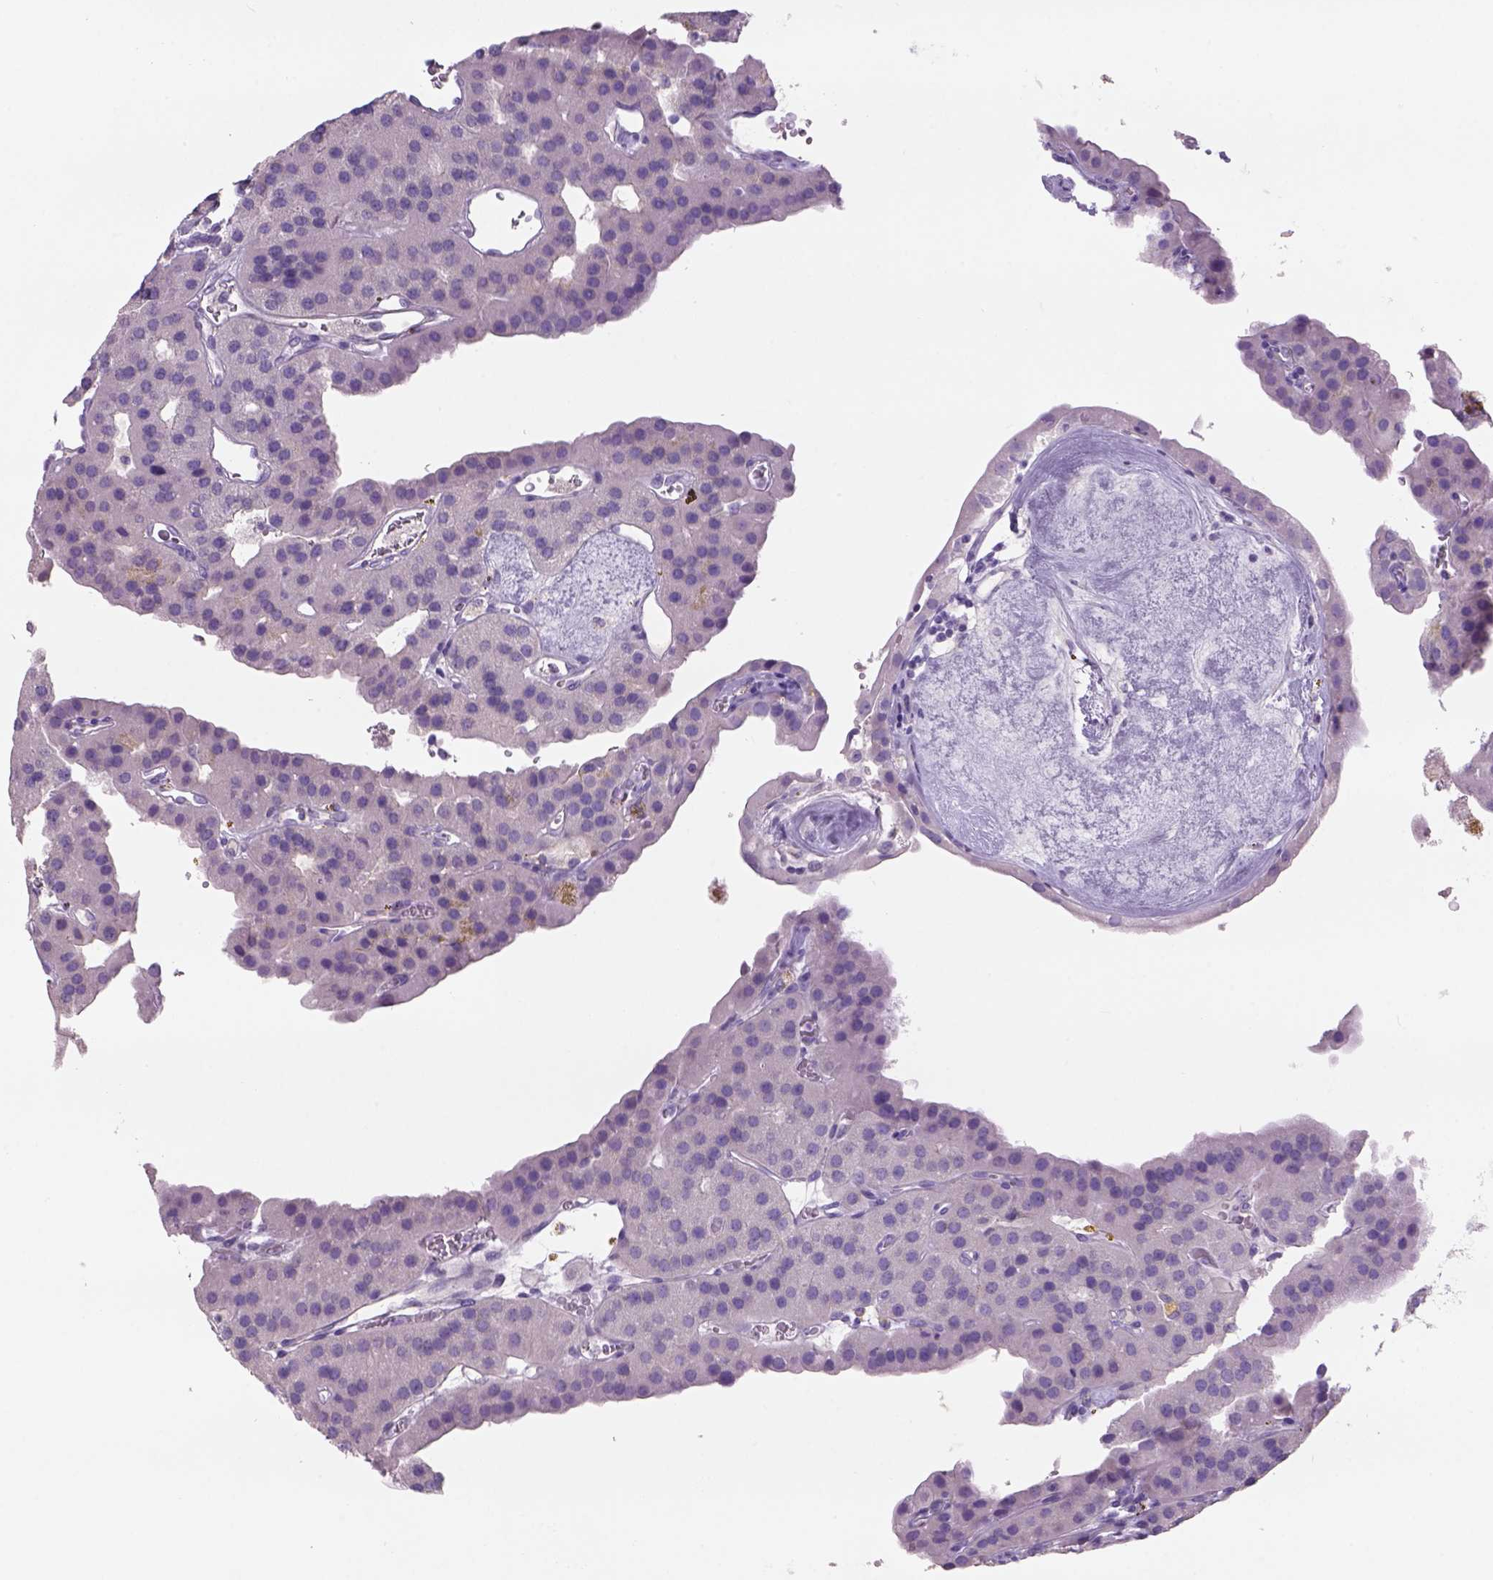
{"staining": {"intensity": "negative", "quantity": "none", "location": "none"}, "tissue": "parathyroid gland", "cell_type": "Glandular cells", "image_type": "normal", "snomed": [{"axis": "morphology", "description": "Normal tissue, NOS"}, {"axis": "morphology", "description": "Adenoma, NOS"}, {"axis": "topography", "description": "Parathyroid gland"}], "caption": "Immunohistochemistry of normal parathyroid gland exhibits no positivity in glandular cells.", "gene": "TENM4", "patient": {"sex": "female", "age": 86}}